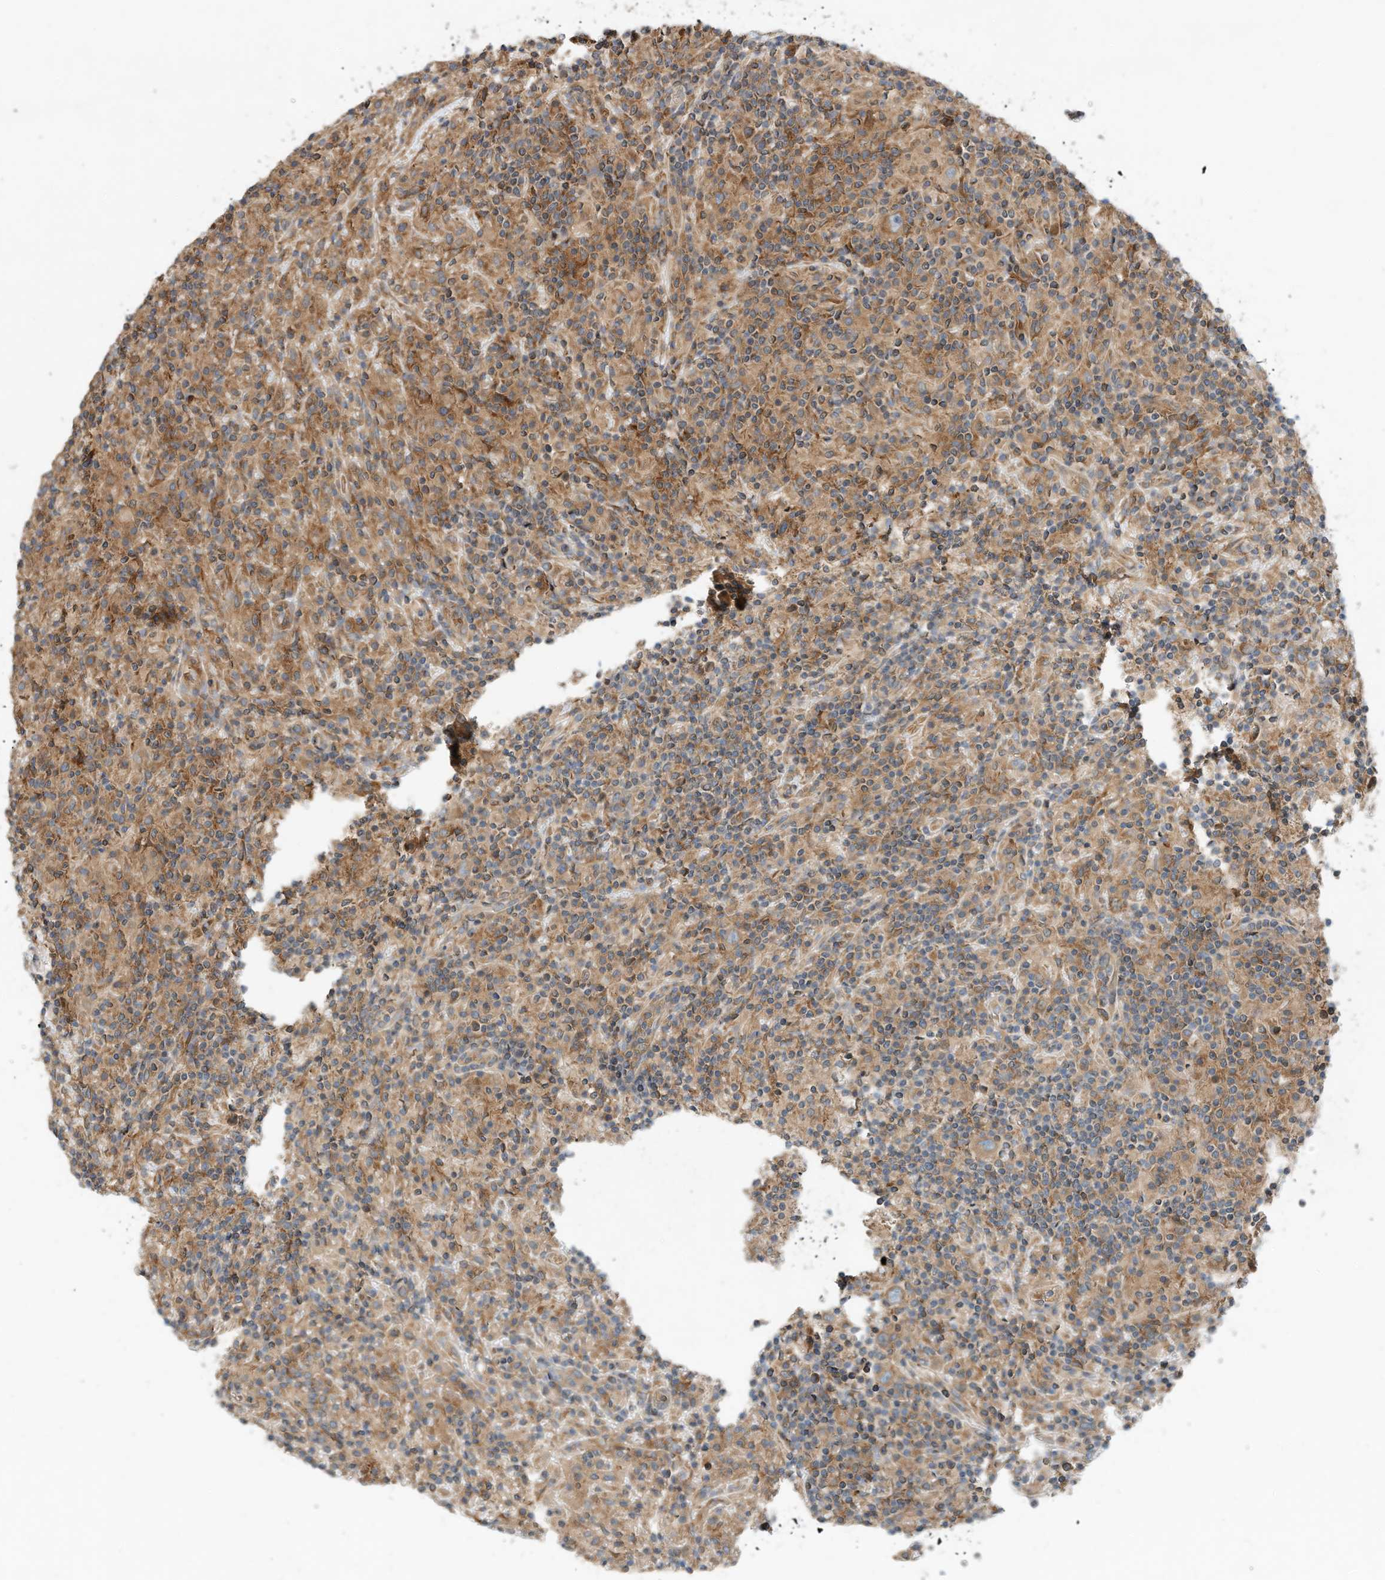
{"staining": {"intensity": "moderate", "quantity": ">75%", "location": "cytoplasmic/membranous"}, "tissue": "lymphoma", "cell_type": "Tumor cells", "image_type": "cancer", "snomed": [{"axis": "morphology", "description": "Hodgkin's disease, NOS"}, {"axis": "topography", "description": "Lymph node"}], "caption": "A brown stain labels moderate cytoplasmic/membranous staining of a protein in lymphoma tumor cells.", "gene": "CPAMD8", "patient": {"sex": "male", "age": 70}}